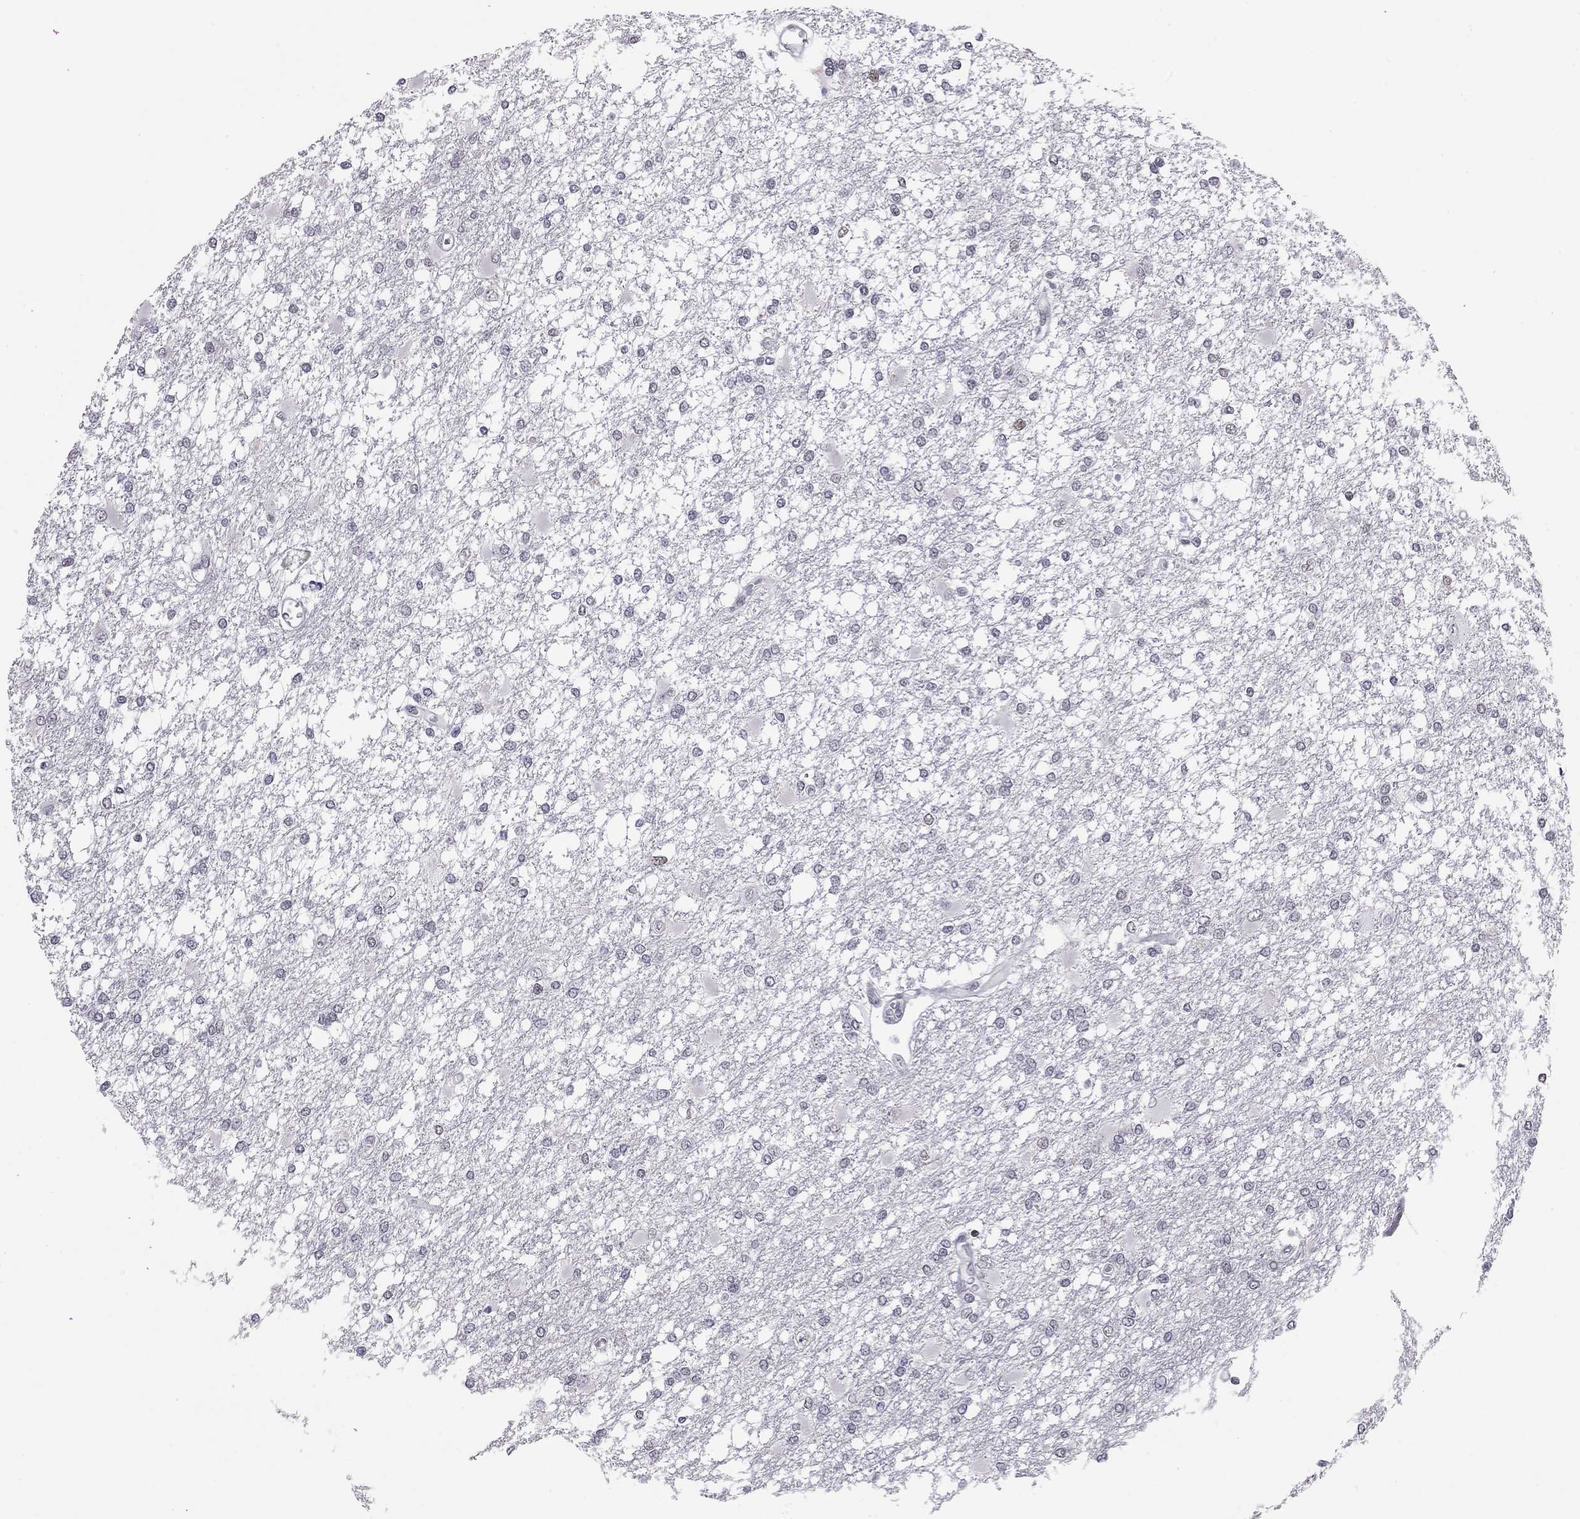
{"staining": {"intensity": "moderate", "quantity": "<25%", "location": "nuclear"}, "tissue": "glioma", "cell_type": "Tumor cells", "image_type": "cancer", "snomed": [{"axis": "morphology", "description": "Glioma, malignant, High grade"}, {"axis": "topography", "description": "Cerebral cortex"}], "caption": "Glioma tissue shows moderate nuclear expression in about <25% of tumor cells", "gene": "DOT1L", "patient": {"sex": "male", "age": 79}}